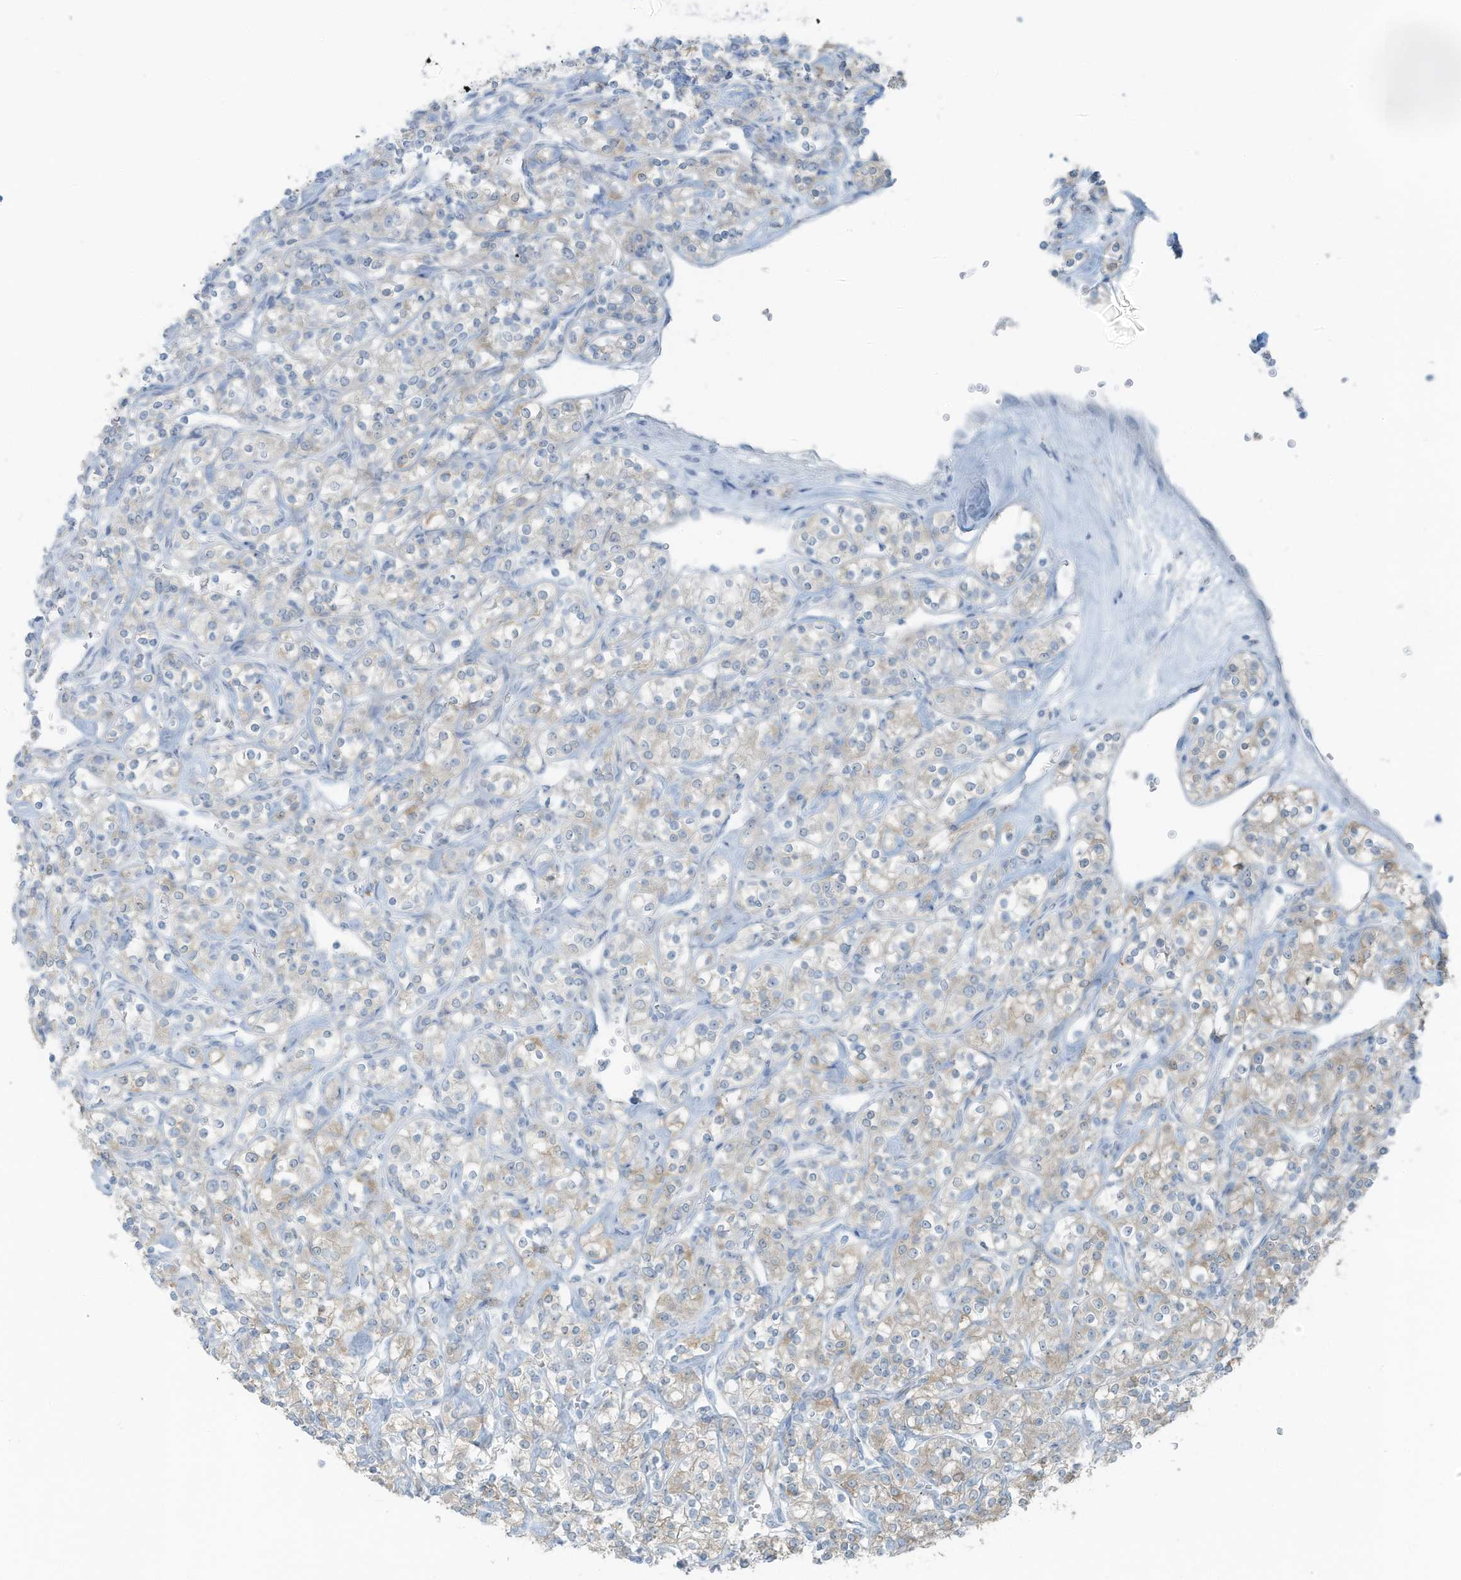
{"staining": {"intensity": "negative", "quantity": "none", "location": "none"}, "tissue": "renal cancer", "cell_type": "Tumor cells", "image_type": "cancer", "snomed": [{"axis": "morphology", "description": "Adenocarcinoma, NOS"}, {"axis": "topography", "description": "Kidney"}], "caption": "Photomicrograph shows no significant protein staining in tumor cells of renal cancer.", "gene": "SLC25A43", "patient": {"sex": "male", "age": 77}}